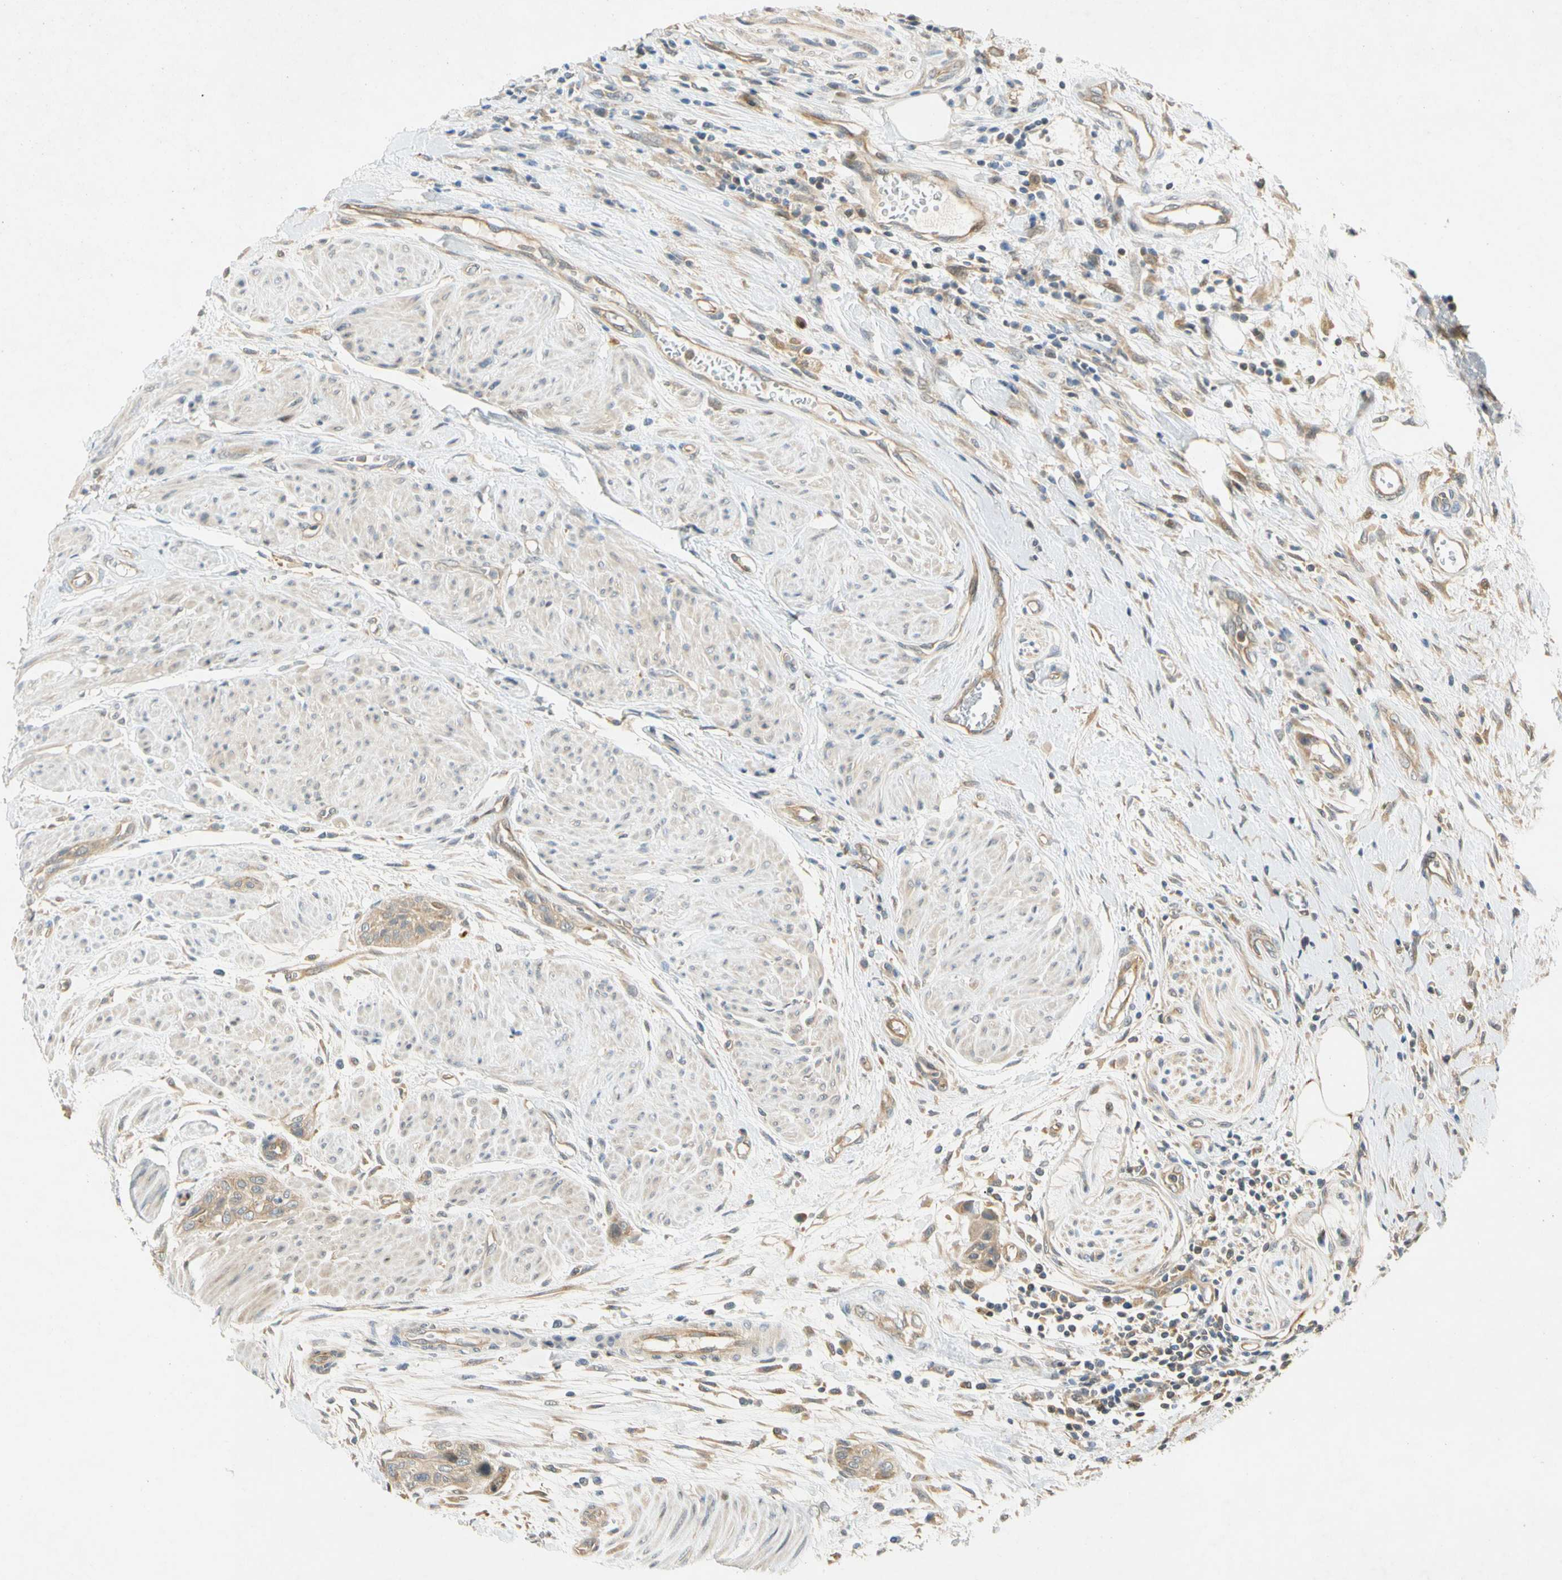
{"staining": {"intensity": "weak", "quantity": ">75%", "location": "cytoplasmic/membranous"}, "tissue": "urothelial cancer", "cell_type": "Tumor cells", "image_type": "cancer", "snomed": [{"axis": "morphology", "description": "Urothelial carcinoma, High grade"}, {"axis": "topography", "description": "Urinary bladder"}], "caption": "A brown stain labels weak cytoplasmic/membranous staining of a protein in human urothelial cancer tumor cells.", "gene": "GATD1", "patient": {"sex": "male", "age": 35}}